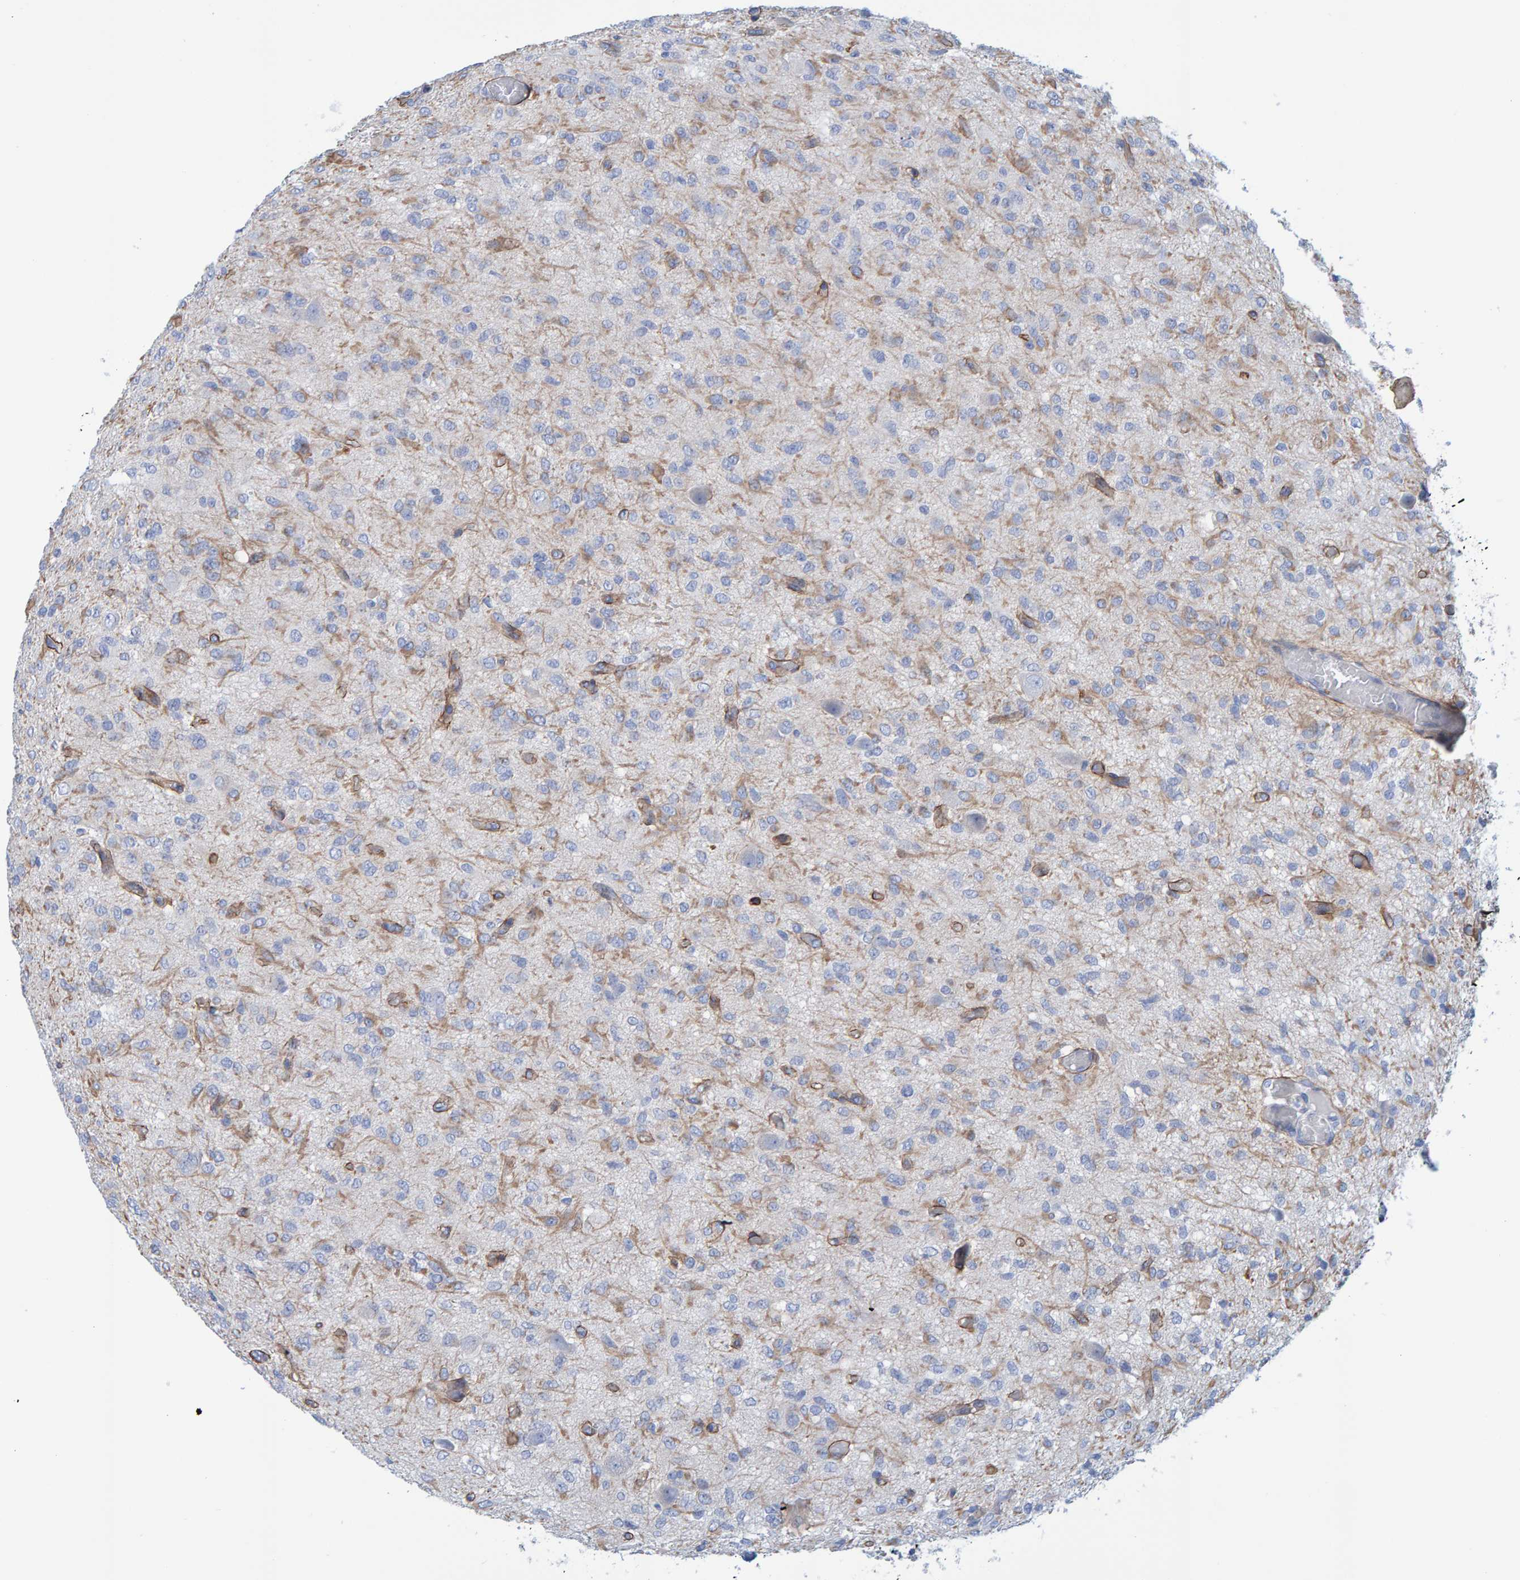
{"staining": {"intensity": "negative", "quantity": "none", "location": "none"}, "tissue": "glioma", "cell_type": "Tumor cells", "image_type": "cancer", "snomed": [{"axis": "morphology", "description": "Glioma, malignant, High grade"}, {"axis": "topography", "description": "Brain"}], "caption": "IHC micrograph of neoplastic tissue: glioma stained with DAB (3,3'-diaminobenzidine) displays no significant protein positivity in tumor cells.", "gene": "JAKMIP3", "patient": {"sex": "female", "age": 59}}